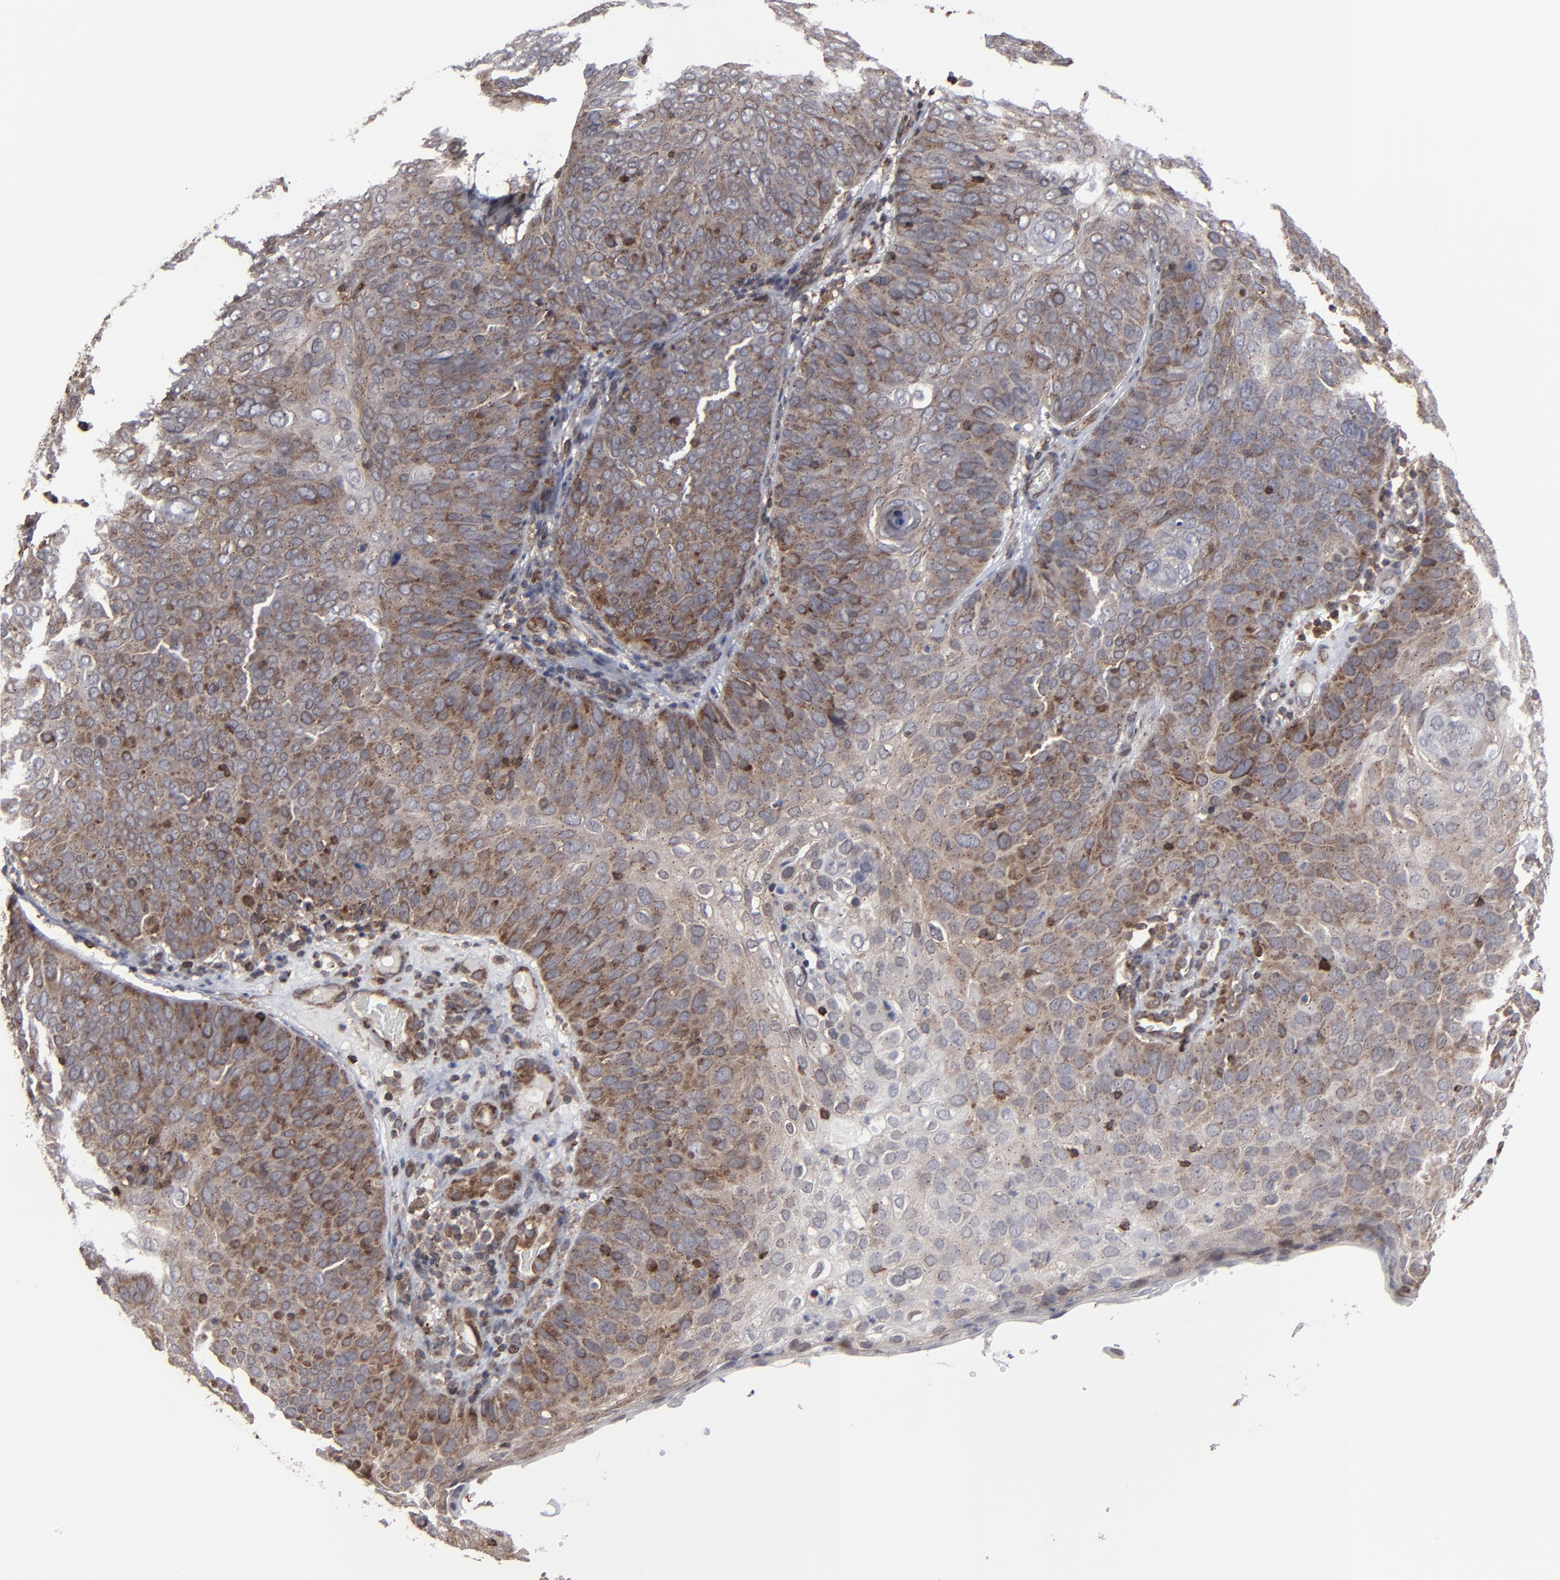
{"staining": {"intensity": "moderate", "quantity": ">75%", "location": "cytoplasmic/membranous,nuclear"}, "tissue": "skin cancer", "cell_type": "Tumor cells", "image_type": "cancer", "snomed": [{"axis": "morphology", "description": "Squamous cell carcinoma, NOS"}, {"axis": "topography", "description": "Skin"}], "caption": "IHC histopathology image of human skin cancer (squamous cell carcinoma) stained for a protein (brown), which reveals medium levels of moderate cytoplasmic/membranous and nuclear staining in approximately >75% of tumor cells.", "gene": "KIAA2026", "patient": {"sex": "male", "age": 87}}